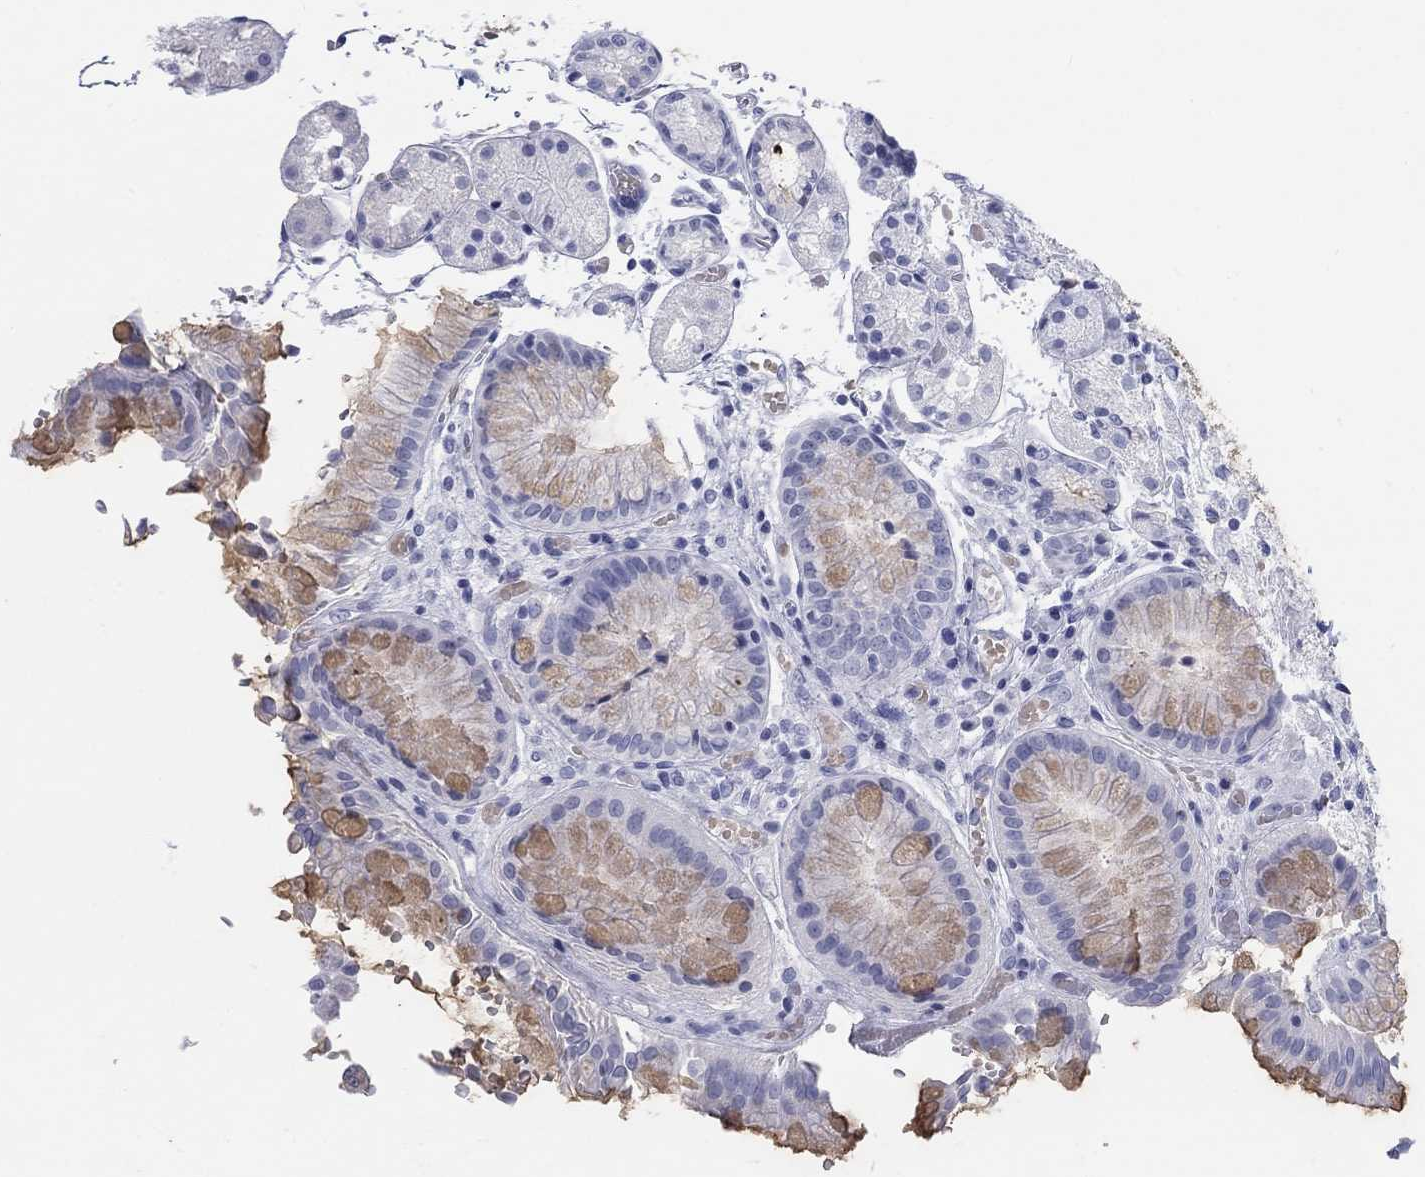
{"staining": {"intensity": "weak", "quantity": "<25%", "location": "cytoplasmic/membranous"}, "tissue": "stomach", "cell_type": "Glandular cells", "image_type": "normal", "snomed": [{"axis": "morphology", "description": "Normal tissue, NOS"}, {"axis": "topography", "description": "Stomach, upper"}], "caption": "Histopathology image shows no significant protein staining in glandular cells of normal stomach. (IHC, brightfield microscopy, high magnification).", "gene": "CALB1", "patient": {"sex": "male", "age": 72}}